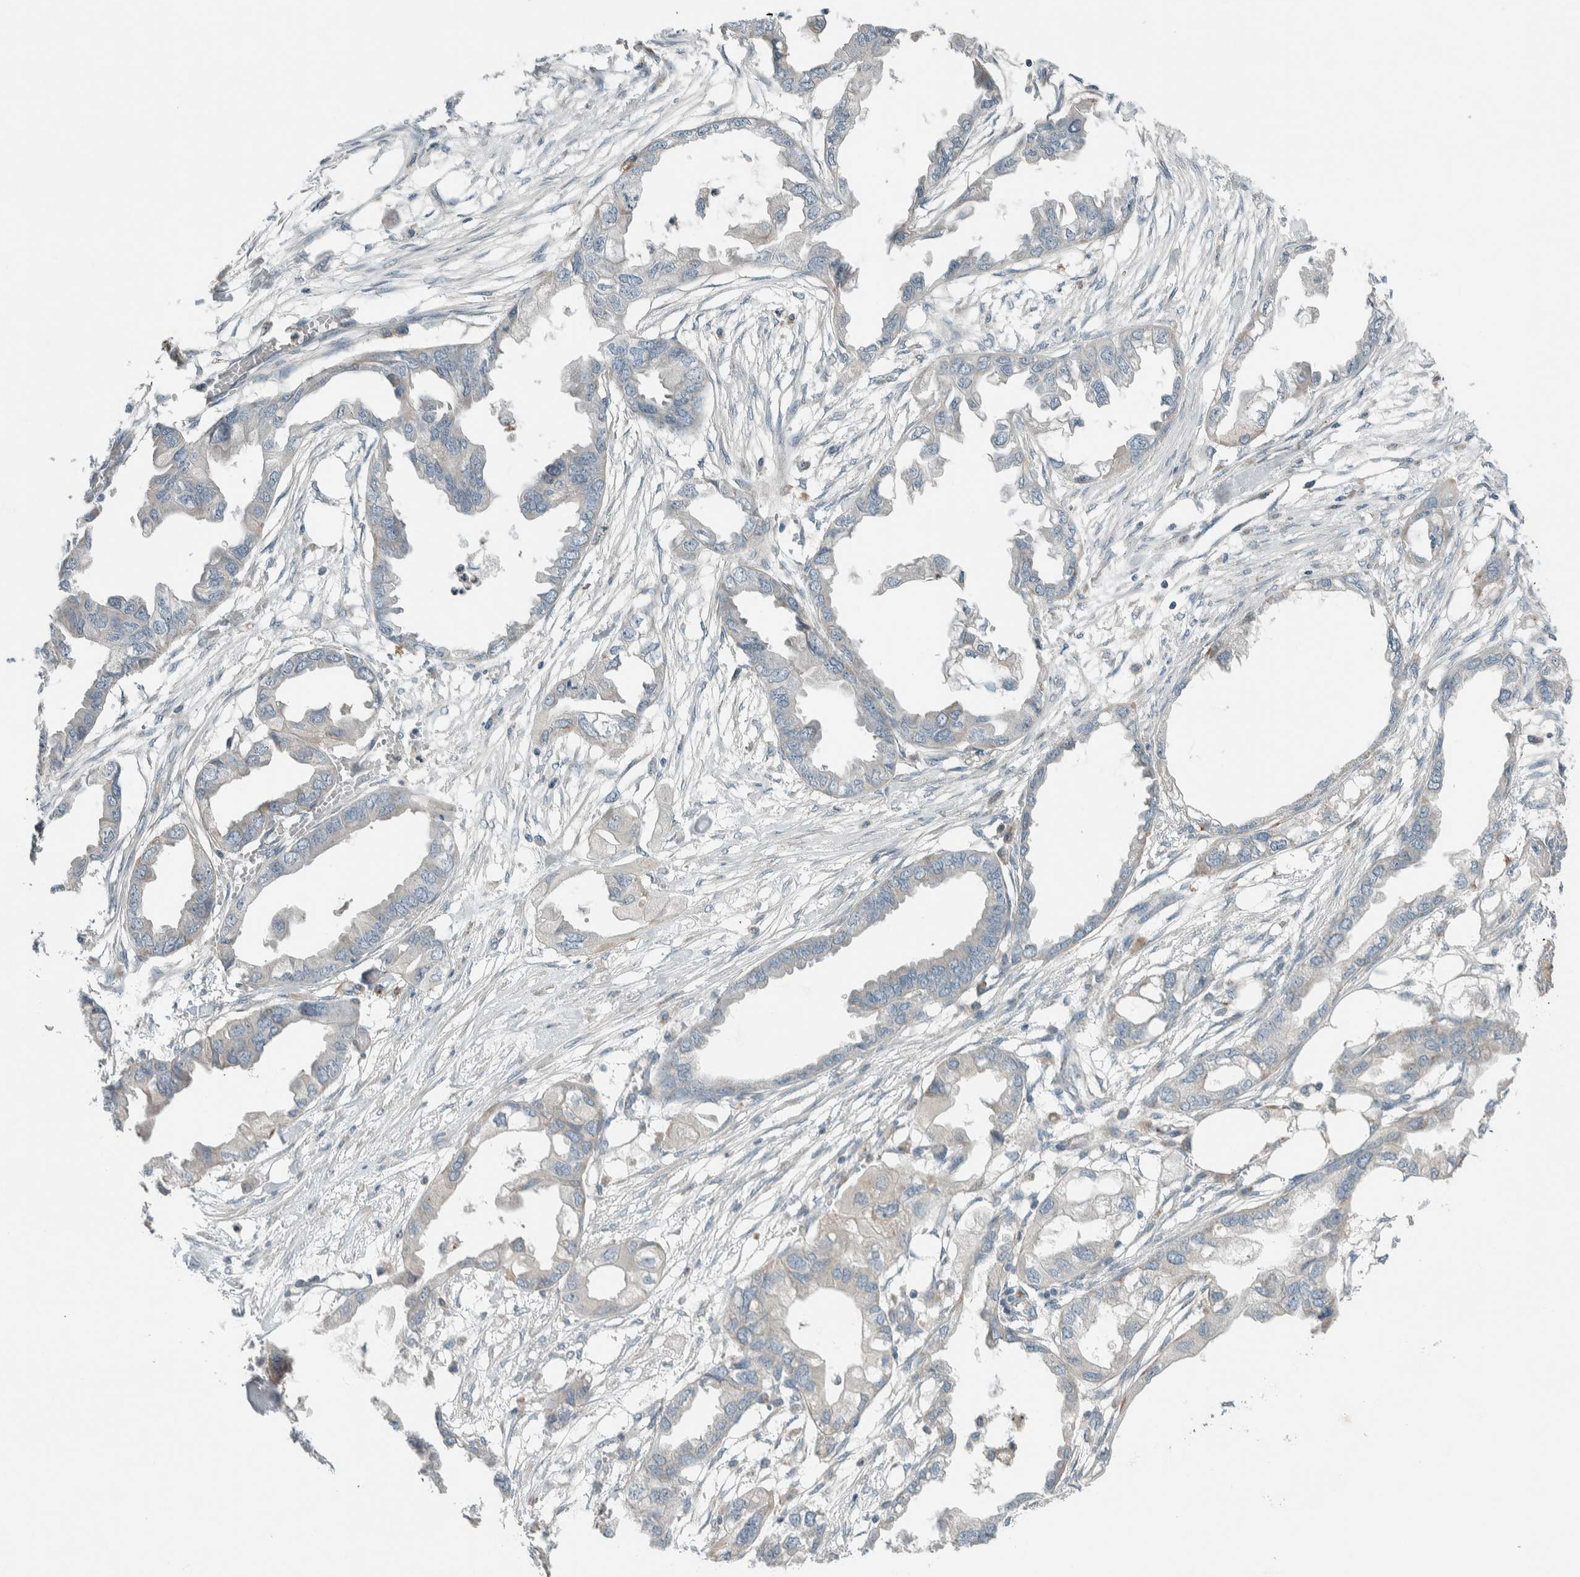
{"staining": {"intensity": "negative", "quantity": "none", "location": "none"}, "tissue": "endometrial cancer", "cell_type": "Tumor cells", "image_type": "cancer", "snomed": [{"axis": "morphology", "description": "Adenocarcinoma, NOS"}, {"axis": "morphology", "description": "Adenocarcinoma, metastatic, NOS"}, {"axis": "topography", "description": "Adipose tissue"}, {"axis": "topography", "description": "Endometrium"}], "caption": "This is an immunohistochemistry image of endometrial cancer. There is no staining in tumor cells.", "gene": "SLFN12L", "patient": {"sex": "female", "age": 67}}